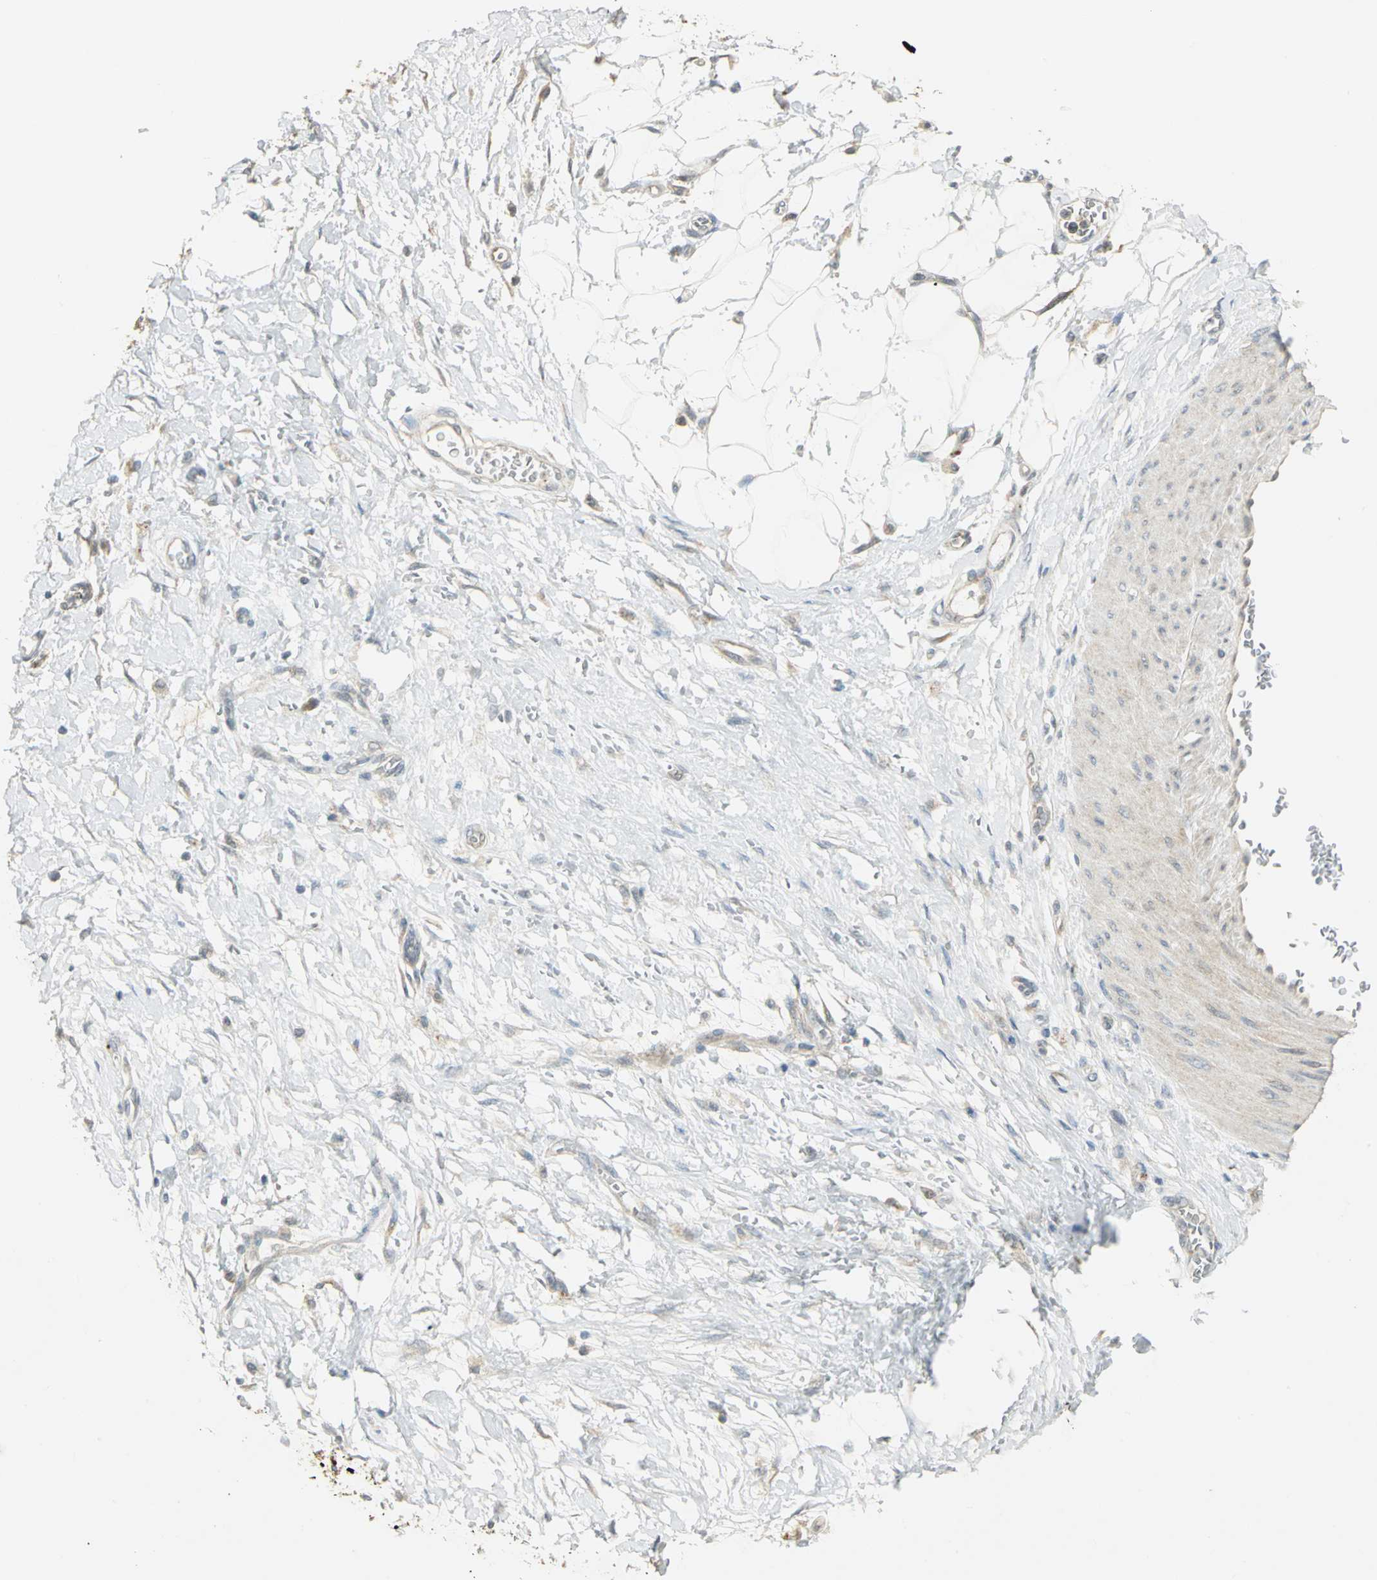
{"staining": {"intensity": "negative", "quantity": "none", "location": "none"}, "tissue": "adipose tissue", "cell_type": "Adipocytes", "image_type": "normal", "snomed": [{"axis": "morphology", "description": "Normal tissue, NOS"}, {"axis": "morphology", "description": "Urothelial carcinoma, High grade"}, {"axis": "topography", "description": "Vascular tissue"}, {"axis": "topography", "description": "Urinary bladder"}], "caption": "A high-resolution photomicrograph shows immunohistochemistry (IHC) staining of normal adipose tissue, which exhibits no significant staining in adipocytes.", "gene": "MAPK8IP3", "patient": {"sex": "female", "age": 56}}